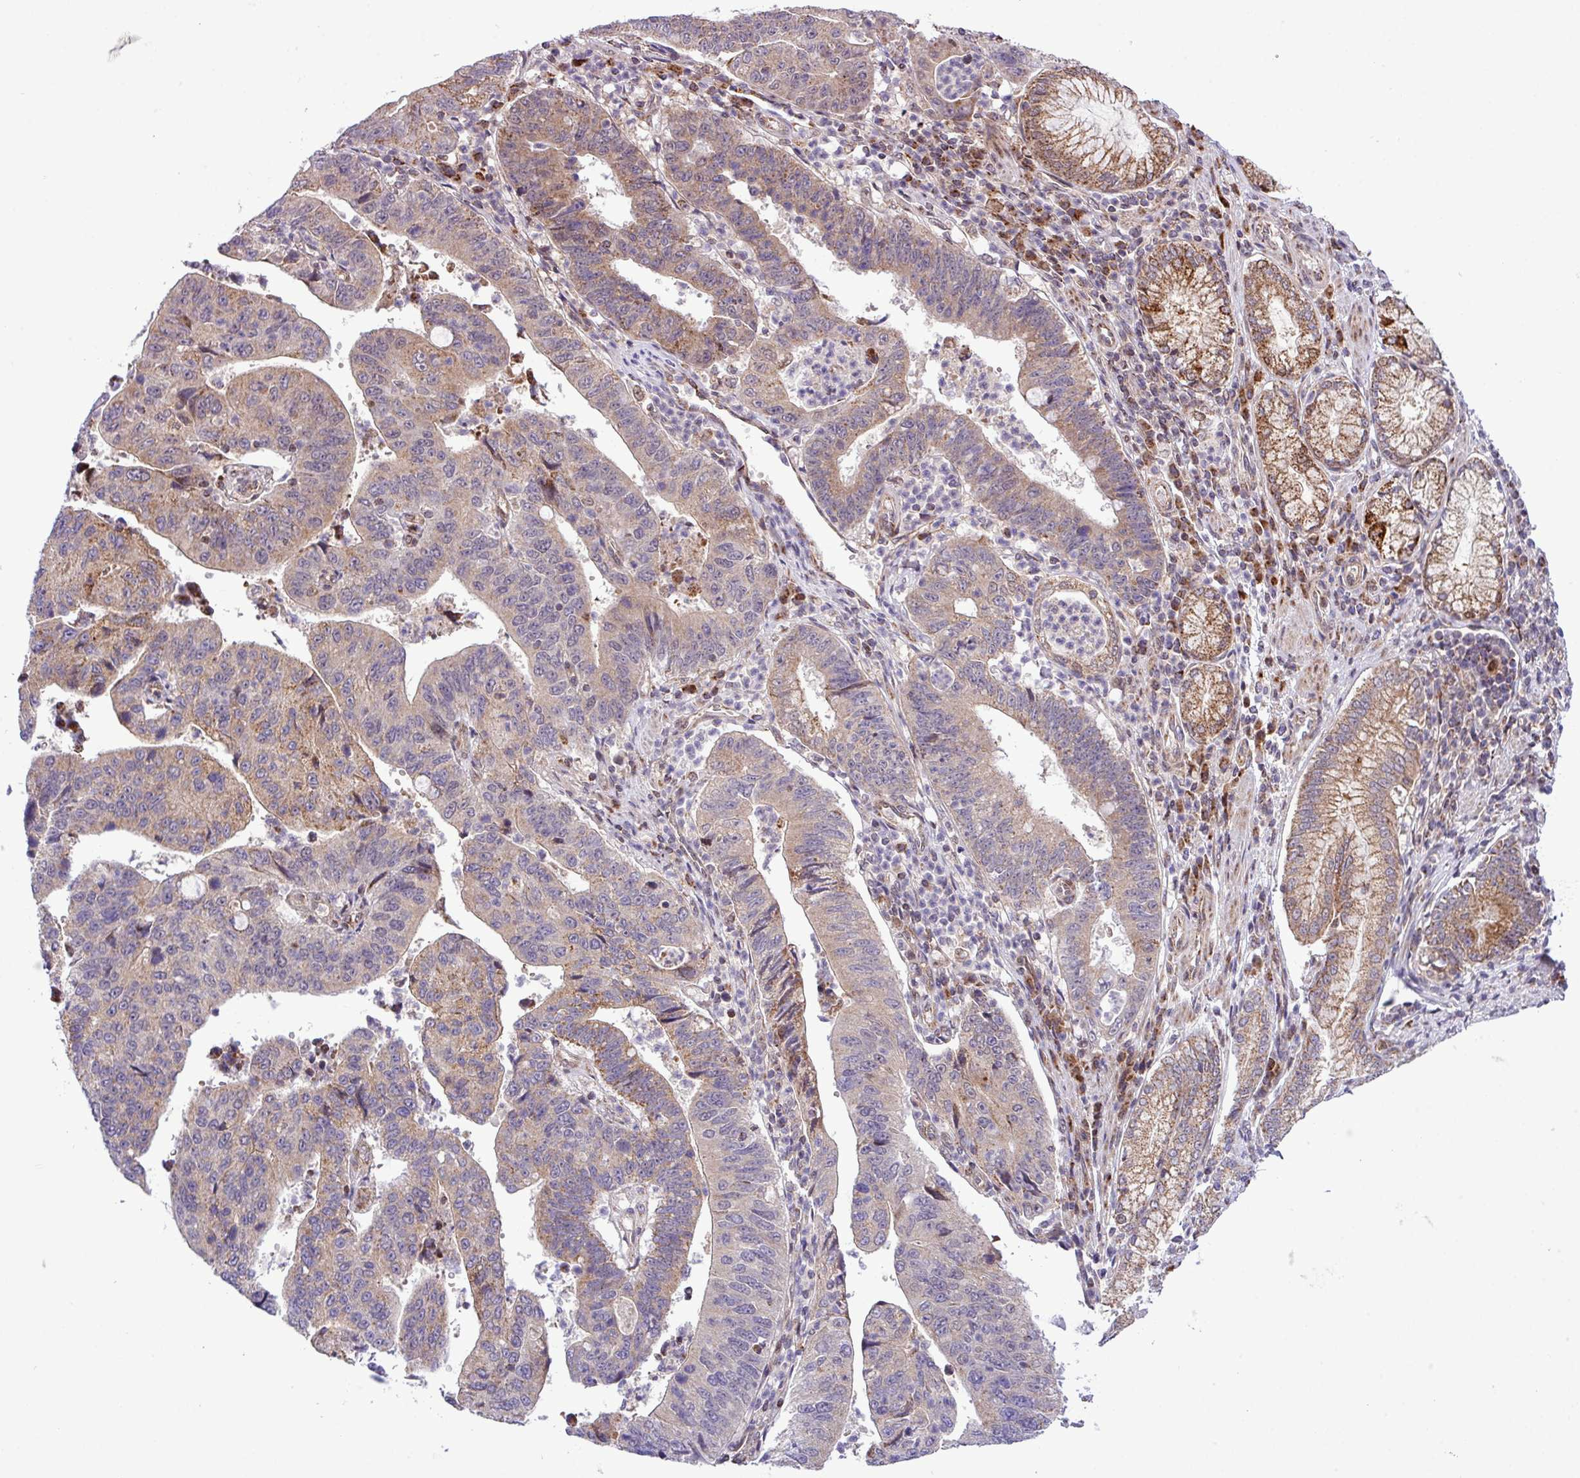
{"staining": {"intensity": "weak", "quantity": "25%-75%", "location": "cytoplasmic/membranous"}, "tissue": "stomach cancer", "cell_type": "Tumor cells", "image_type": "cancer", "snomed": [{"axis": "morphology", "description": "Adenocarcinoma, NOS"}, {"axis": "topography", "description": "Stomach"}], "caption": "Immunohistochemical staining of stomach adenocarcinoma reveals weak cytoplasmic/membranous protein positivity in about 25%-75% of tumor cells.", "gene": "B3GNT9", "patient": {"sex": "male", "age": 59}}